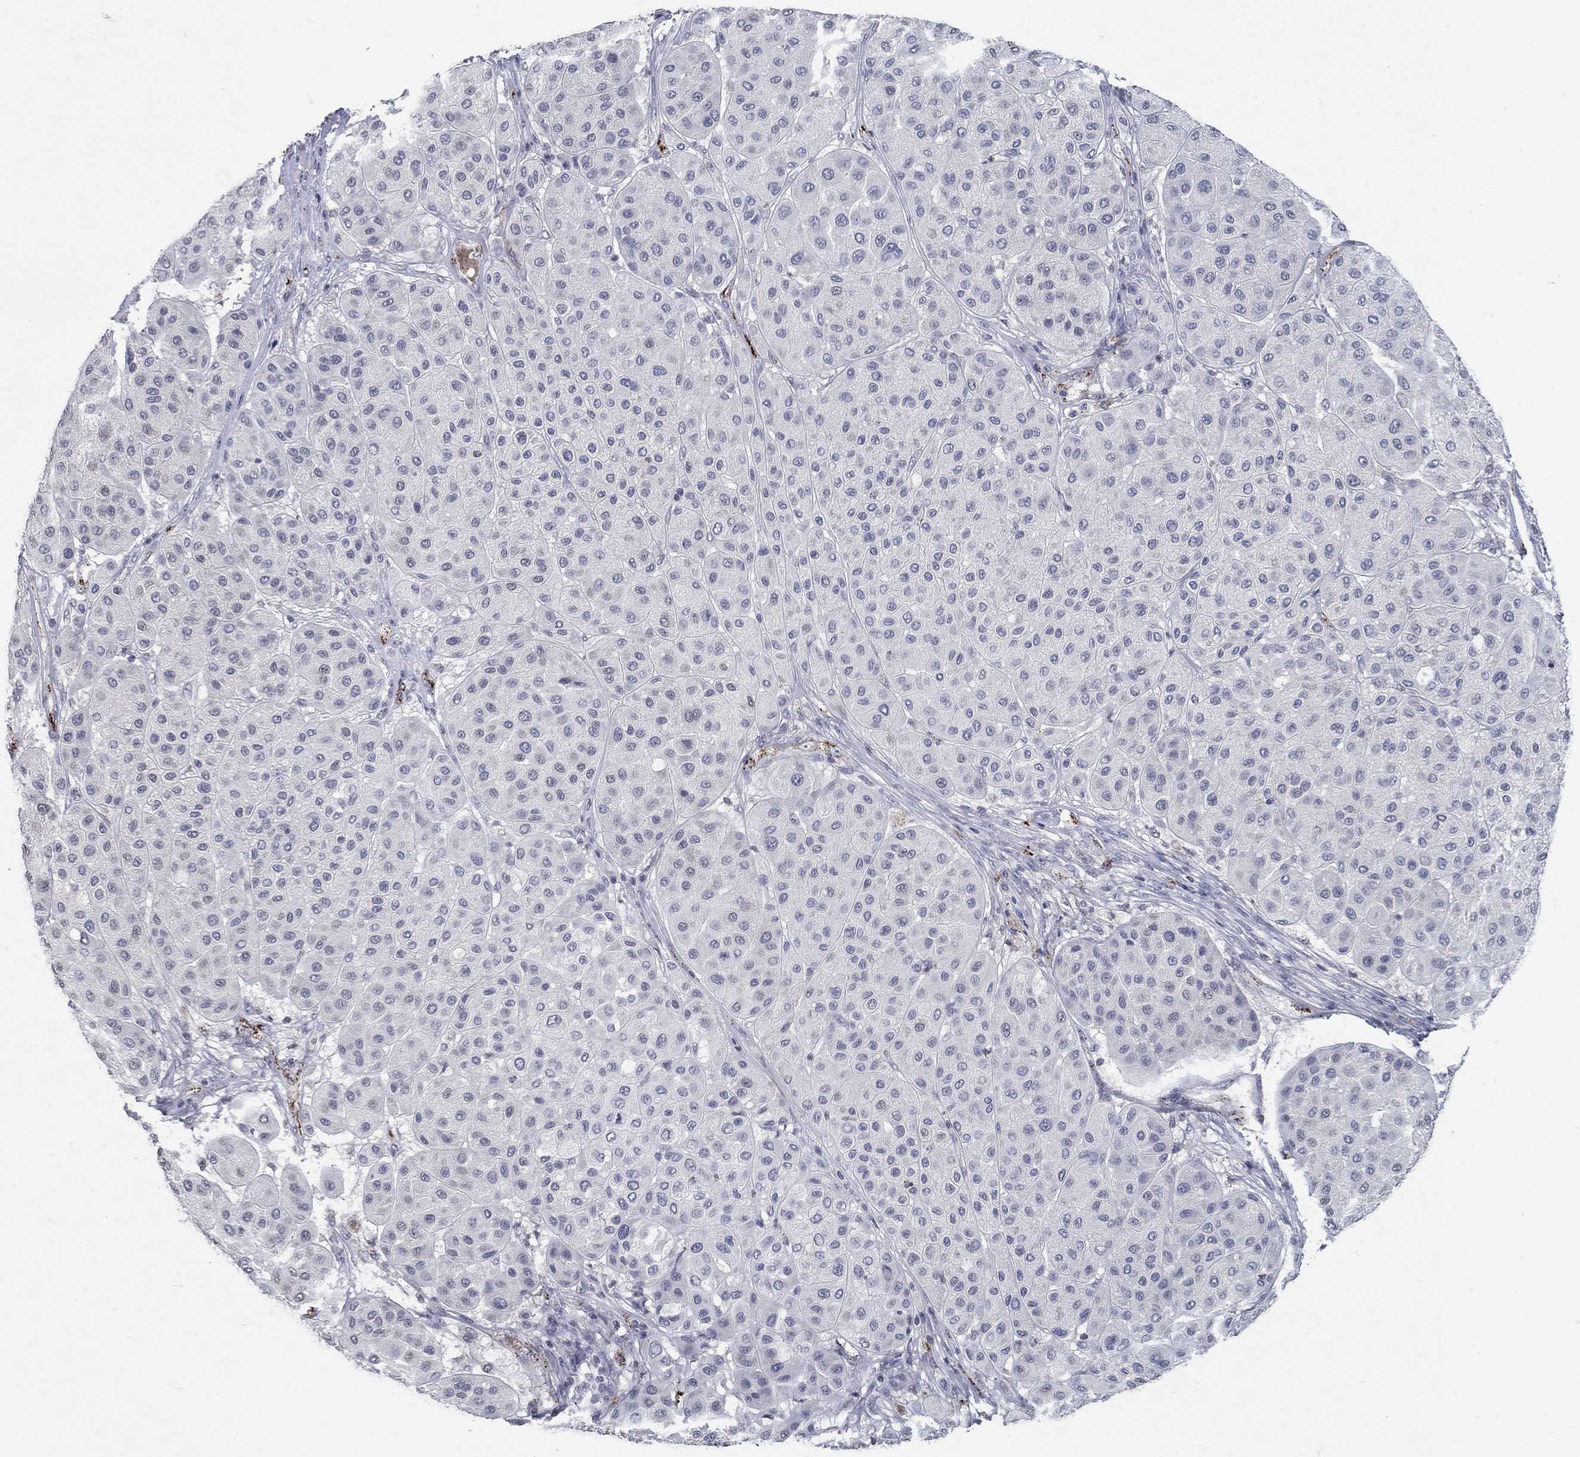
{"staining": {"intensity": "negative", "quantity": "none", "location": "none"}, "tissue": "melanoma", "cell_type": "Tumor cells", "image_type": "cancer", "snomed": [{"axis": "morphology", "description": "Malignant melanoma, Metastatic site"}, {"axis": "topography", "description": "Smooth muscle"}], "caption": "This is an immunohistochemistry micrograph of human malignant melanoma (metastatic site). There is no expression in tumor cells.", "gene": "TINAG", "patient": {"sex": "male", "age": 41}}